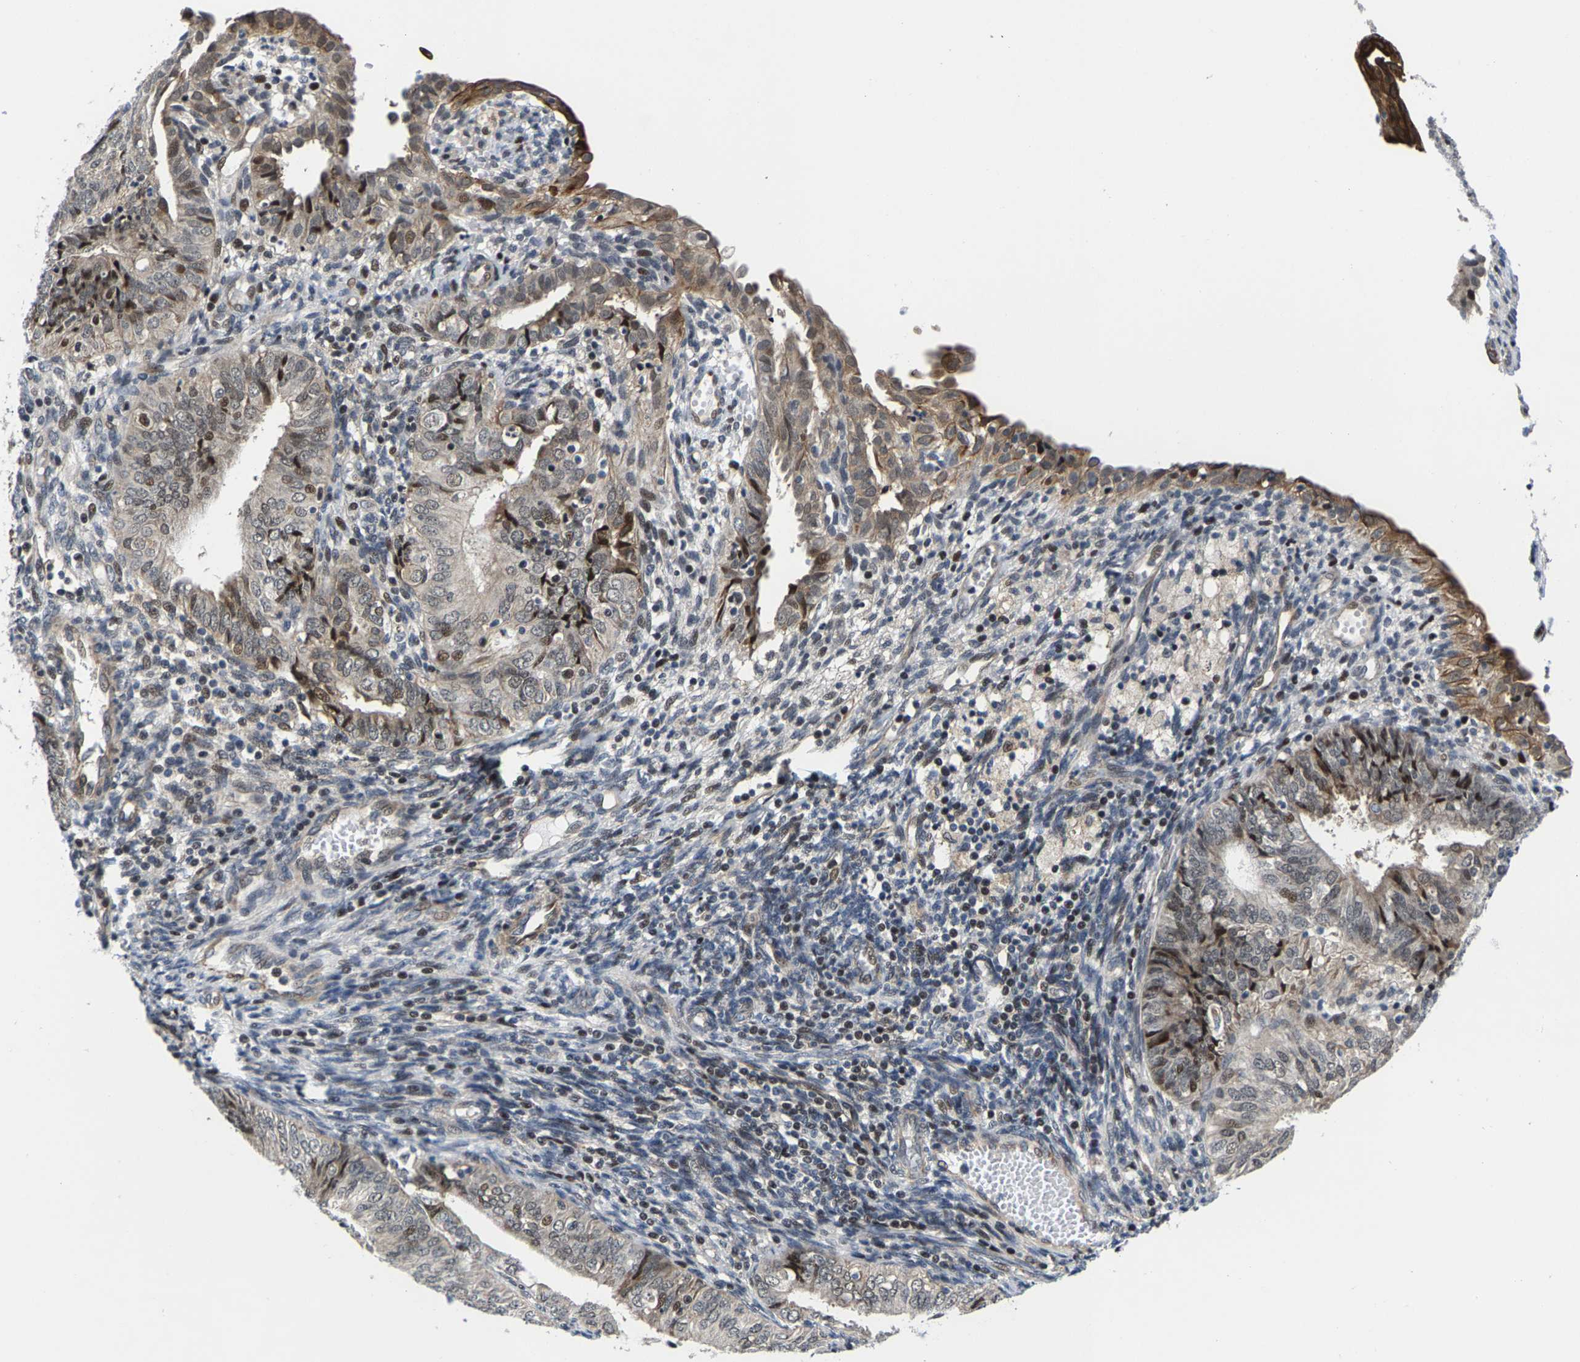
{"staining": {"intensity": "moderate", "quantity": "<25%", "location": "cytoplasmic/membranous"}, "tissue": "endometrial cancer", "cell_type": "Tumor cells", "image_type": "cancer", "snomed": [{"axis": "morphology", "description": "Adenocarcinoma, NOS"}, {"axis": "topography", "description": "Endometrium"}], "caption": "DAB (3,3'-diaminobenzidine) immunohistochemical staining of adenocarcinoma (endometrial) demonstrates moderate cytoplasmic/membranous protein positivity in approximately <25% of tumor cells.", "gene": "GTPBP10", "patient": {"sex": "female", "age": 58}}